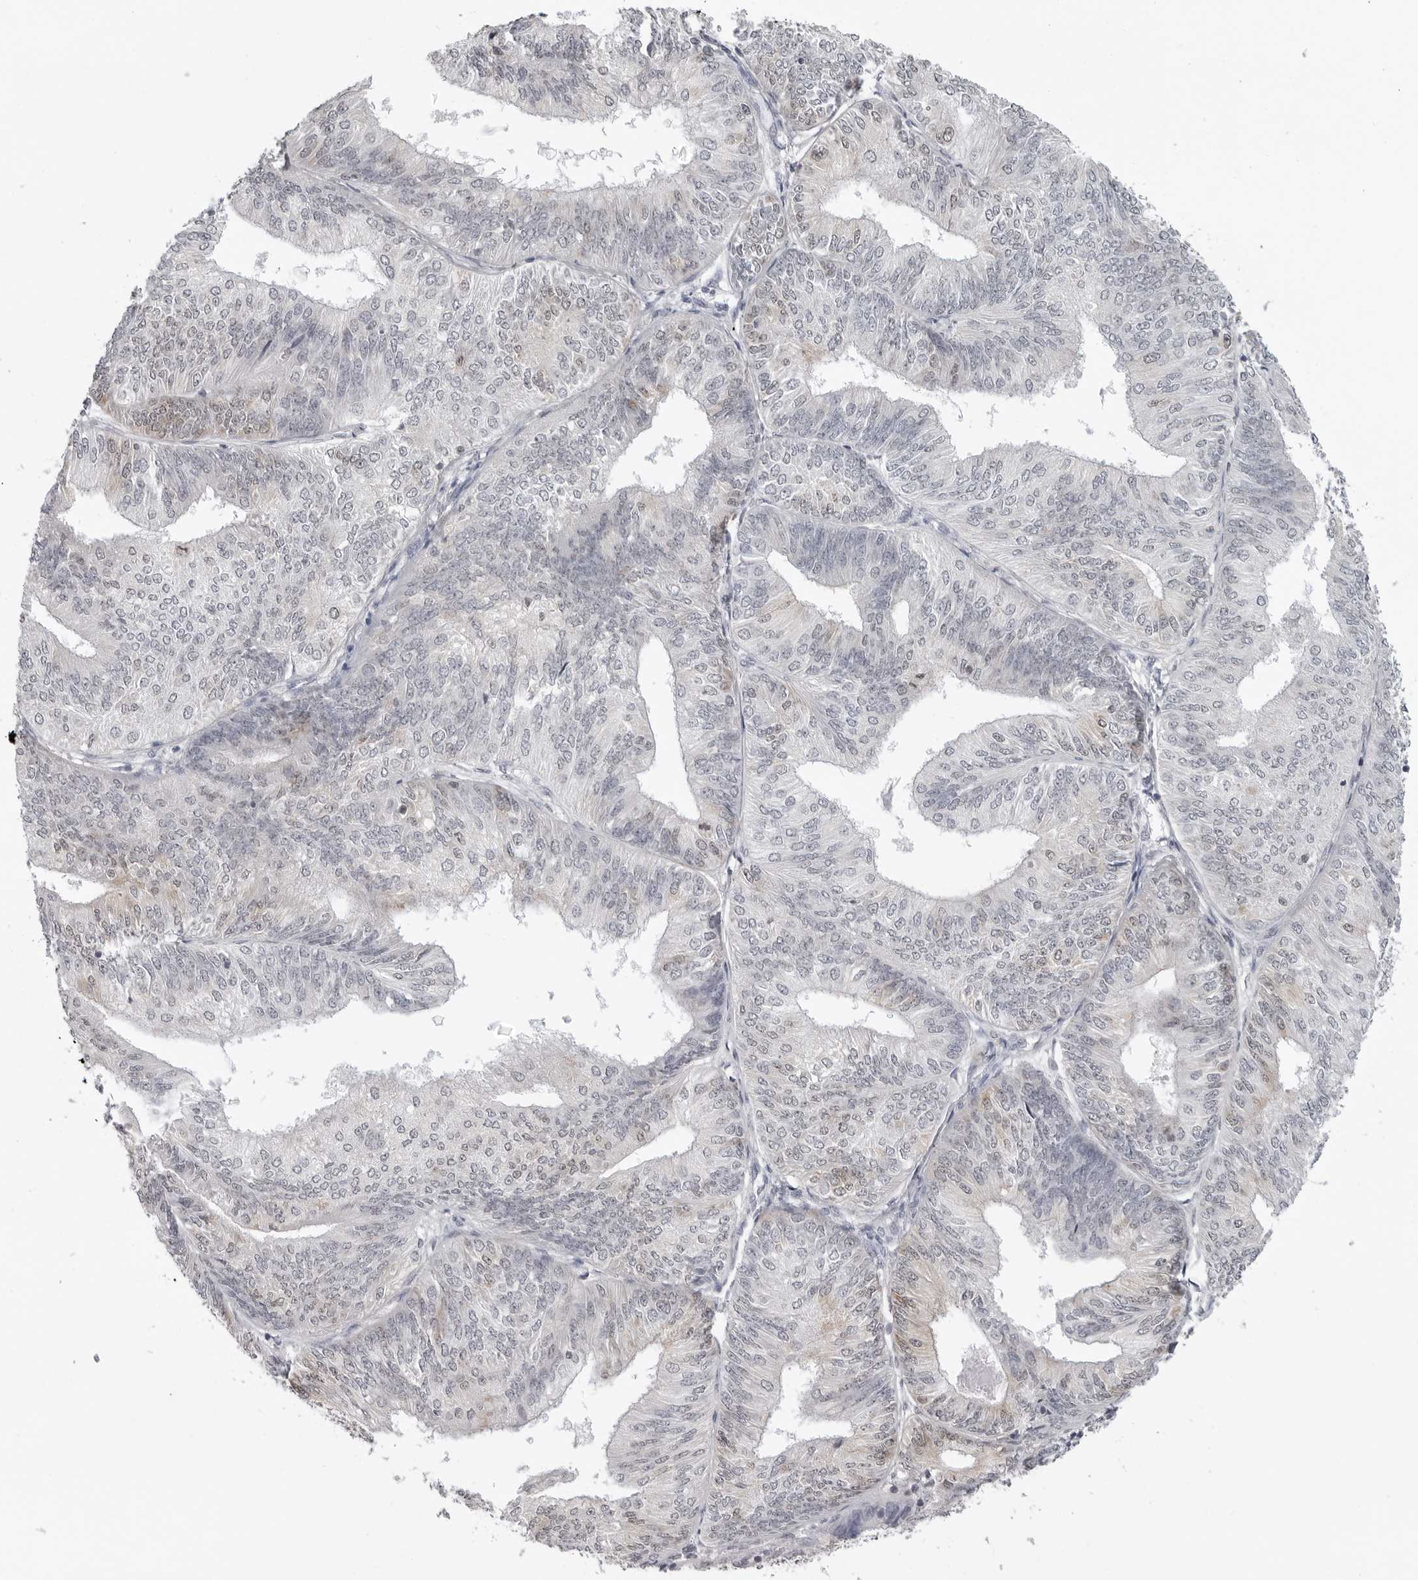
{"staining": {"intensity": "negative", "quantity": "none", "location": "none"}, "tissue": "endometrial cancer", "cell_type": "Tumor cells", "image_type": "cancer", "snomed": [{"axis": "morphology", "description": "Adenocarcinoma, NOS"}, {"axis": "topography", "description": "Endometrium"}], "caption": "Immunohistochemistry (IHC) micrograph of neoplastic tissue: endometrial cancer stained with DAB (3,3'-diaminobenzidine) exhibits no significant protein staining in tumor cells. (Immunohistochemistry, brightfield microscopy, high magnification).", "gene": "RRM1", "patient": {"sex": "female", "age": 58}}